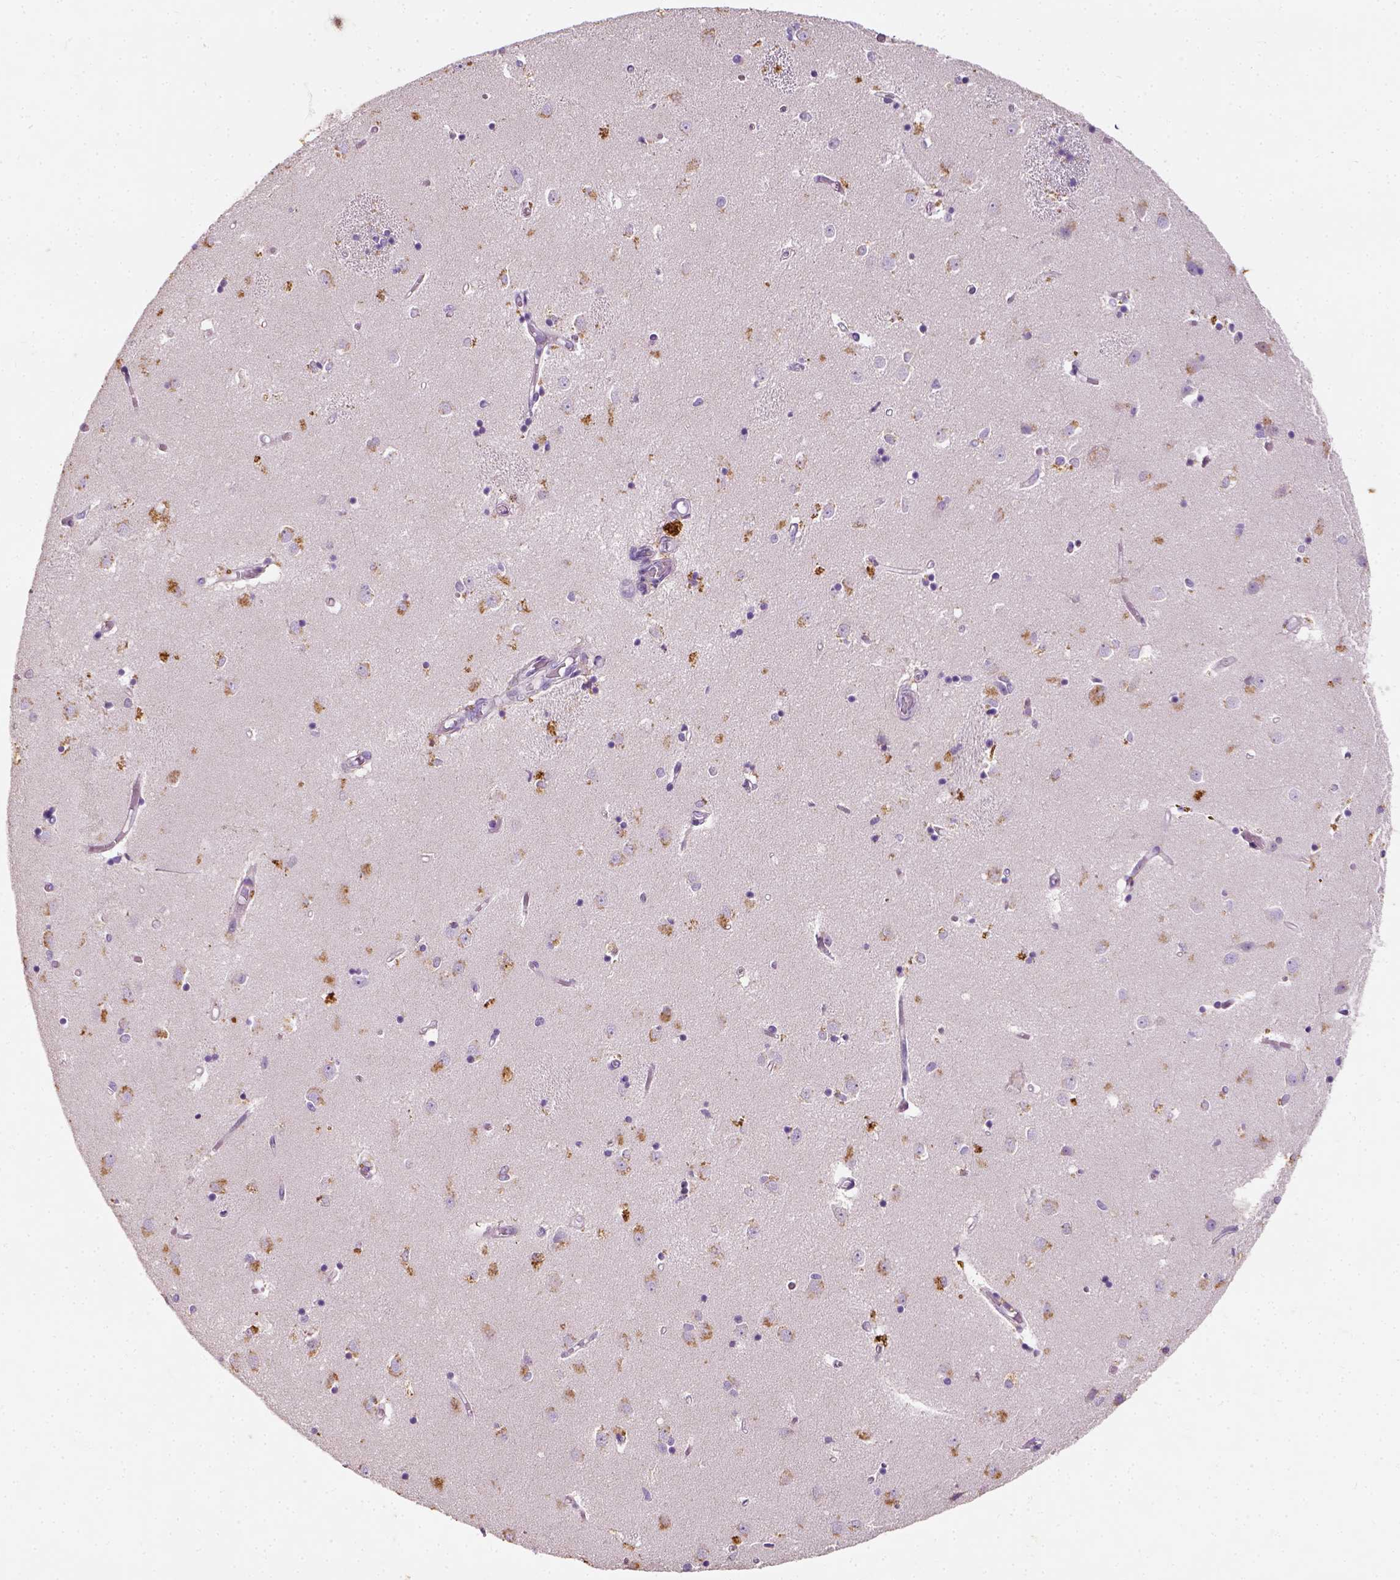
{"staining": {"intensity": "negative", "quantity": "none", "location": "none"}, "tissue": "caudate", "cell_type": "Glial cells", "image_type": "normal", "snomed": [{"axis": "morphology", "description": "Normal tissue, NOS"}, {"axis": "topography", "description": "Lateral ventricle wall"}], "caption": "Immunohistochemical staining of unremarkable human caudate displays no significant staining in glial cells. Nuclei are stained in blue.", "gene": "DHCR24", "patient": {"sex": "male", "age": 54}}